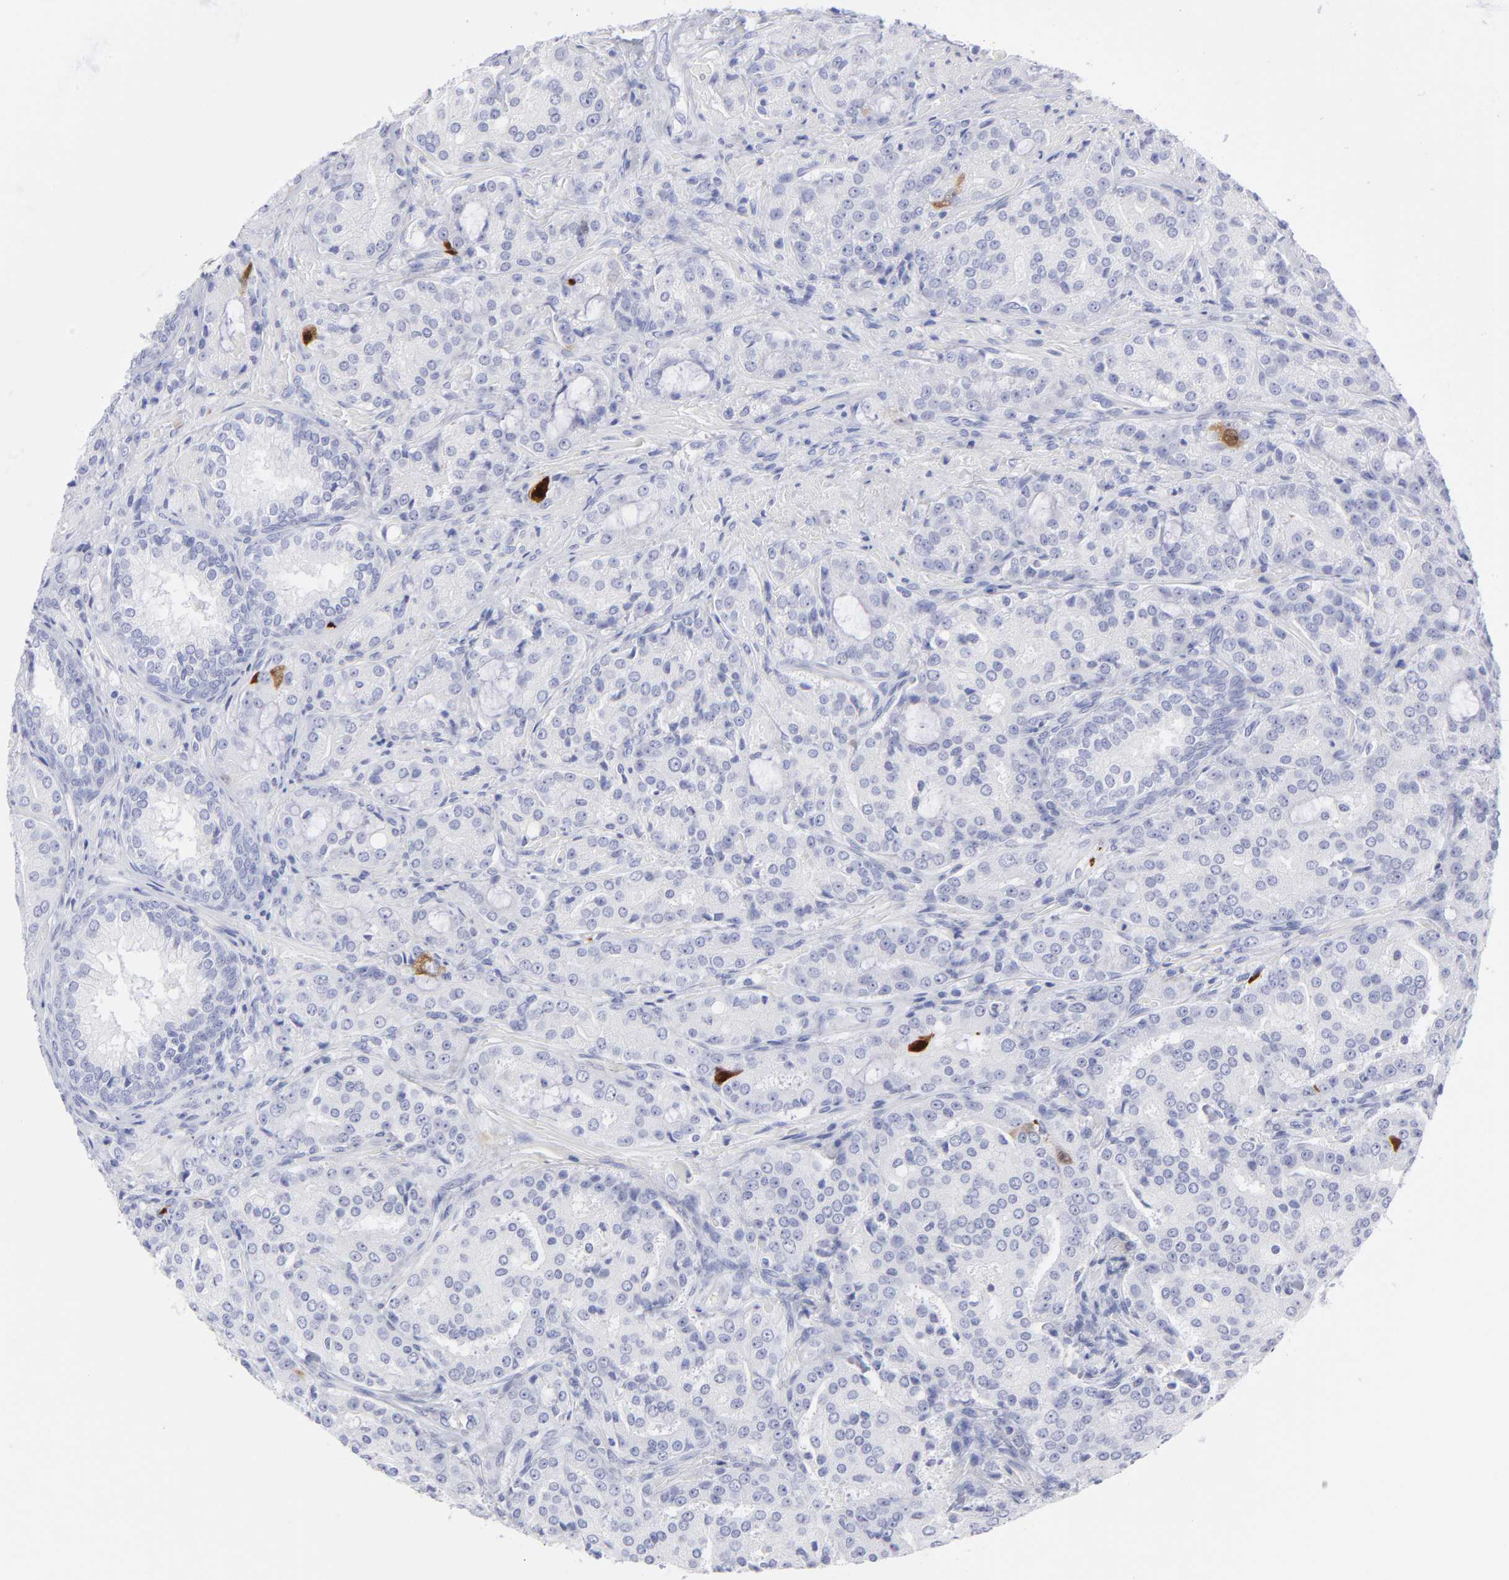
{"staining": {"intensity": "strong", "quantity": "<25%", "location": "cytoplasmic/membranous"}, "tissue": "prostate cancer", "cell_type": "Tumor cells", "image_type": "cancer", "snomed": [{"axis": "morphology", "description": "Adenocarcinoma, High grade"}, {"axis": "topography", "description": "Prostate"}], "caption": "Immunohistochemistry (DAB (3,3'-diaminobenzidine)) staining of human prostate adenocarcinoma (high-grade) reveals strong cytoplasmic/membranous protein positivity in approximately <25% of tumor cells. (DAB IHC, brown staining for protein, blue staining for nuclei).", "gene": "CCNB1", "patient": {"sex": "male", "age": 72}}